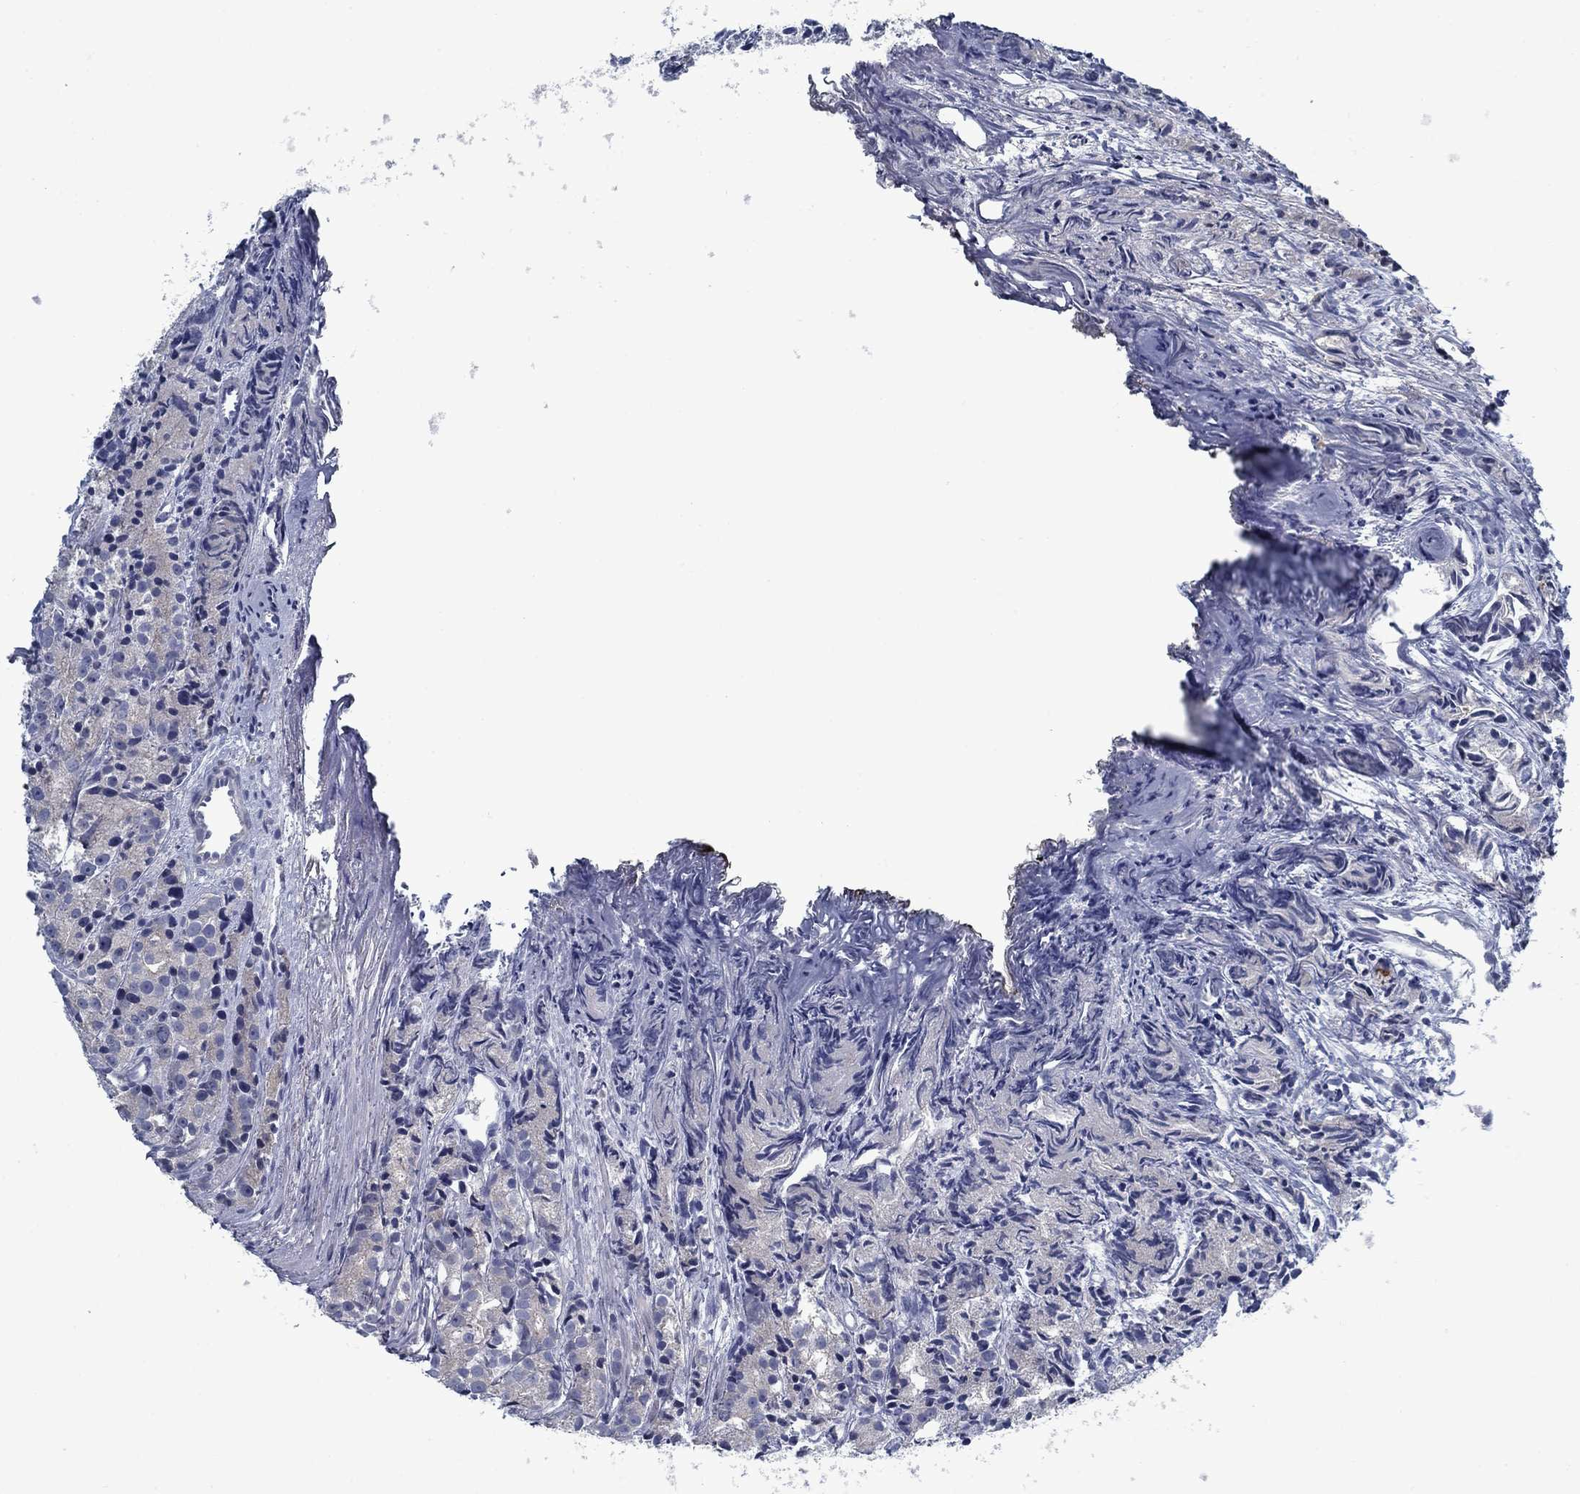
{"staining": {"intensity": "negative", "quantity": "none", "location": "none"}, "tissue": "prostate cancer", "cell_type": "Tumor cells", "image_type": "cancer", "snomed": [{"axis": "morphology", "description": "Adenocarcinoma, Medium grade"}, {"axis": "topography", "description": "Prostate"}], "caption": "The histopathology image exhibits no staining of tumor cells in prostate adenocarcinoma (medium-grade). (Stains: DAB (3,3'-diaminobenzidine) immunohistochemistry (IHC) with hematoxylin counter stain, Microscopy: brightfield microscopy at high magnification).", "gene": "PNMA8A", "patient": {"sex": "male", "age": 74}}